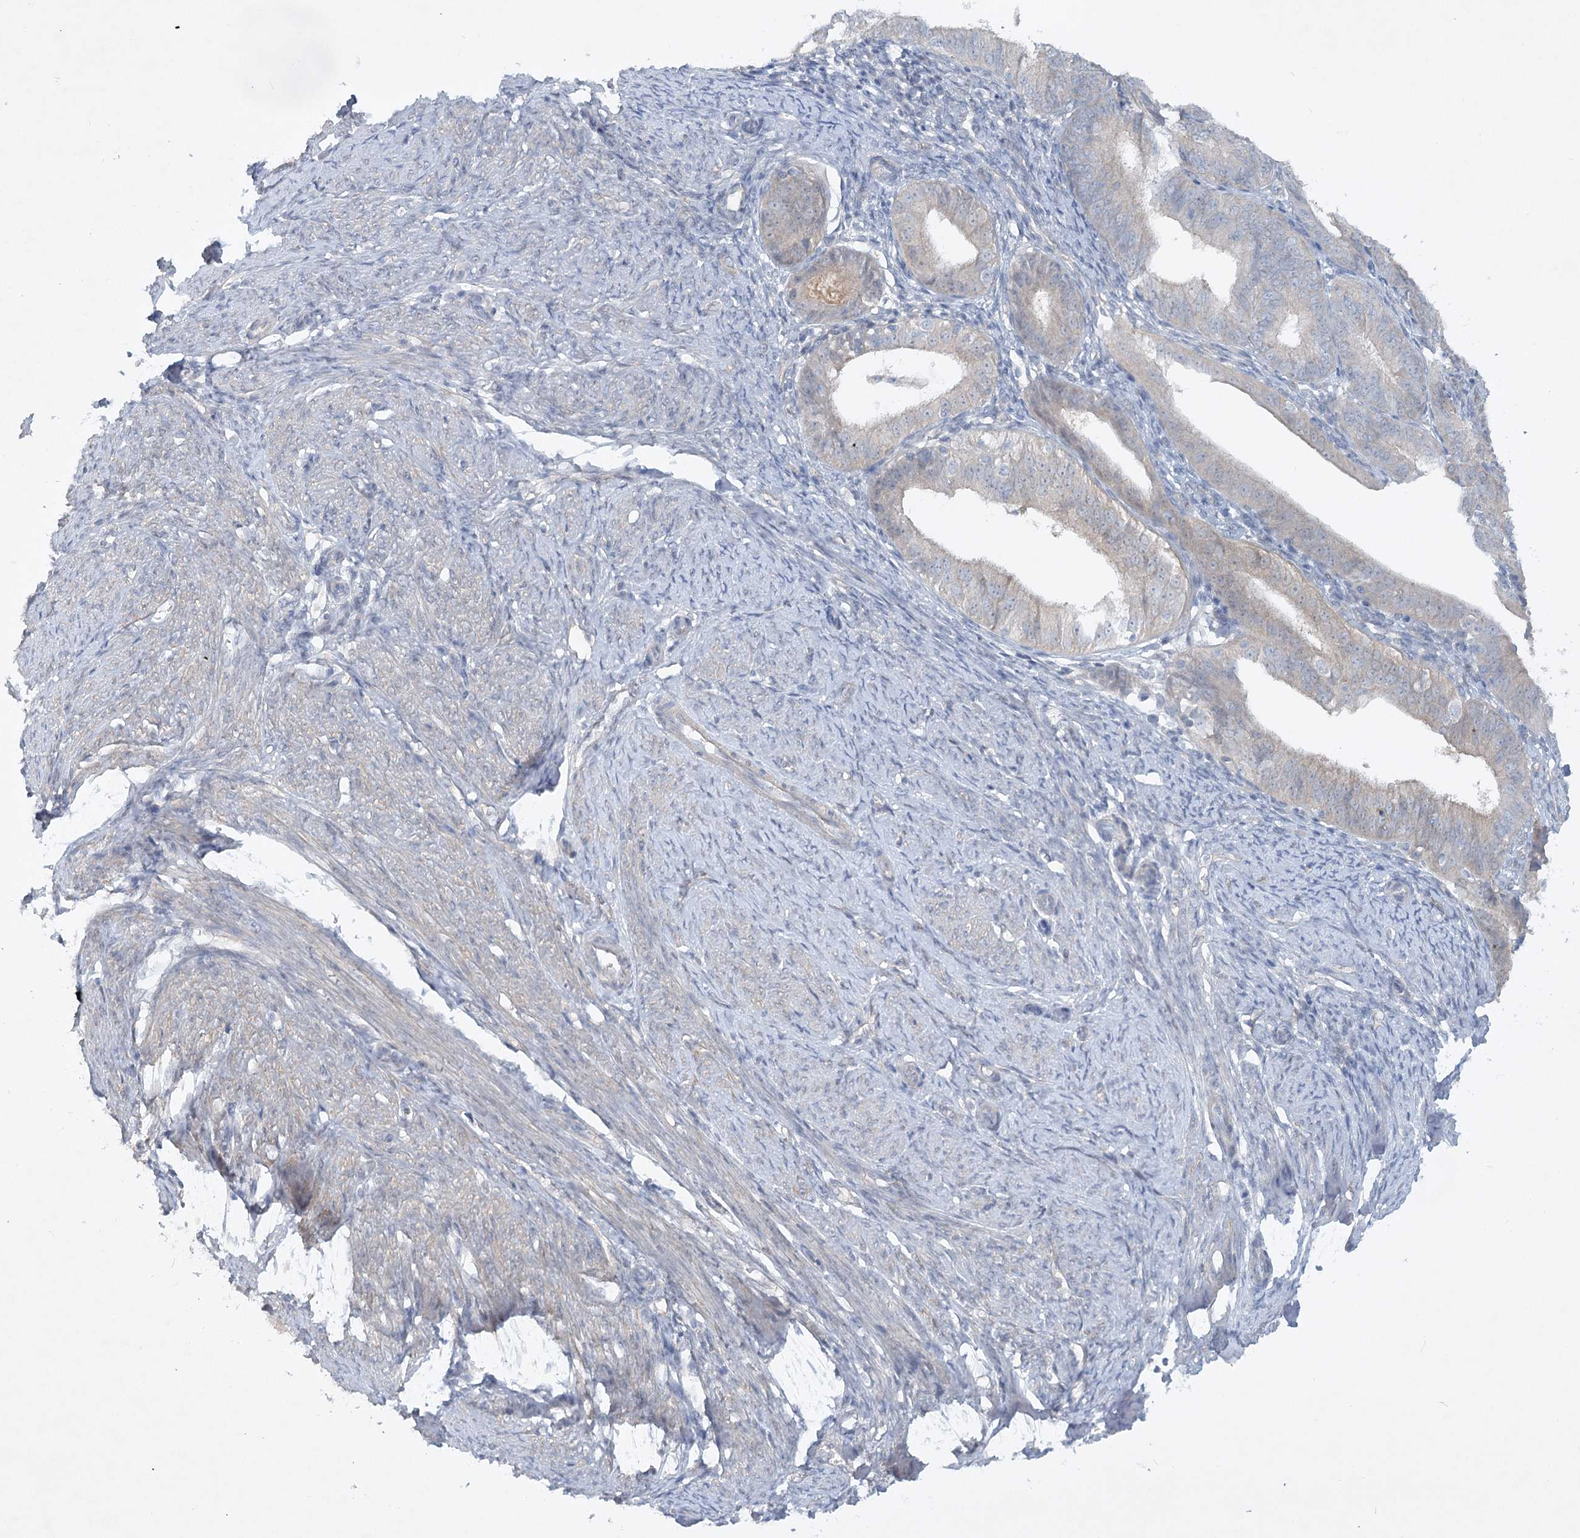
{"staining": {"intensity": "negative", "quantity": "none", "location": "none"}, "tissue": "endometrial cancer", "cell_type": "Tumor cells", "image_type": "cancer", "snomed": [{"axis": "morphology", "description": "Adenocarcinoma, NOS"}, {"axis": "topography", "description": "Endometrium"}], "caption": "Tumor cells are negative for protein expression in human endometrial adenocarcinoma. Brightfield microscopy of IHC stained with DAB (brown) and hematoxylin (blue), captured at high magnification.", "gene": "AAMDC", "patient": {"sex": "female", "age": 51}}